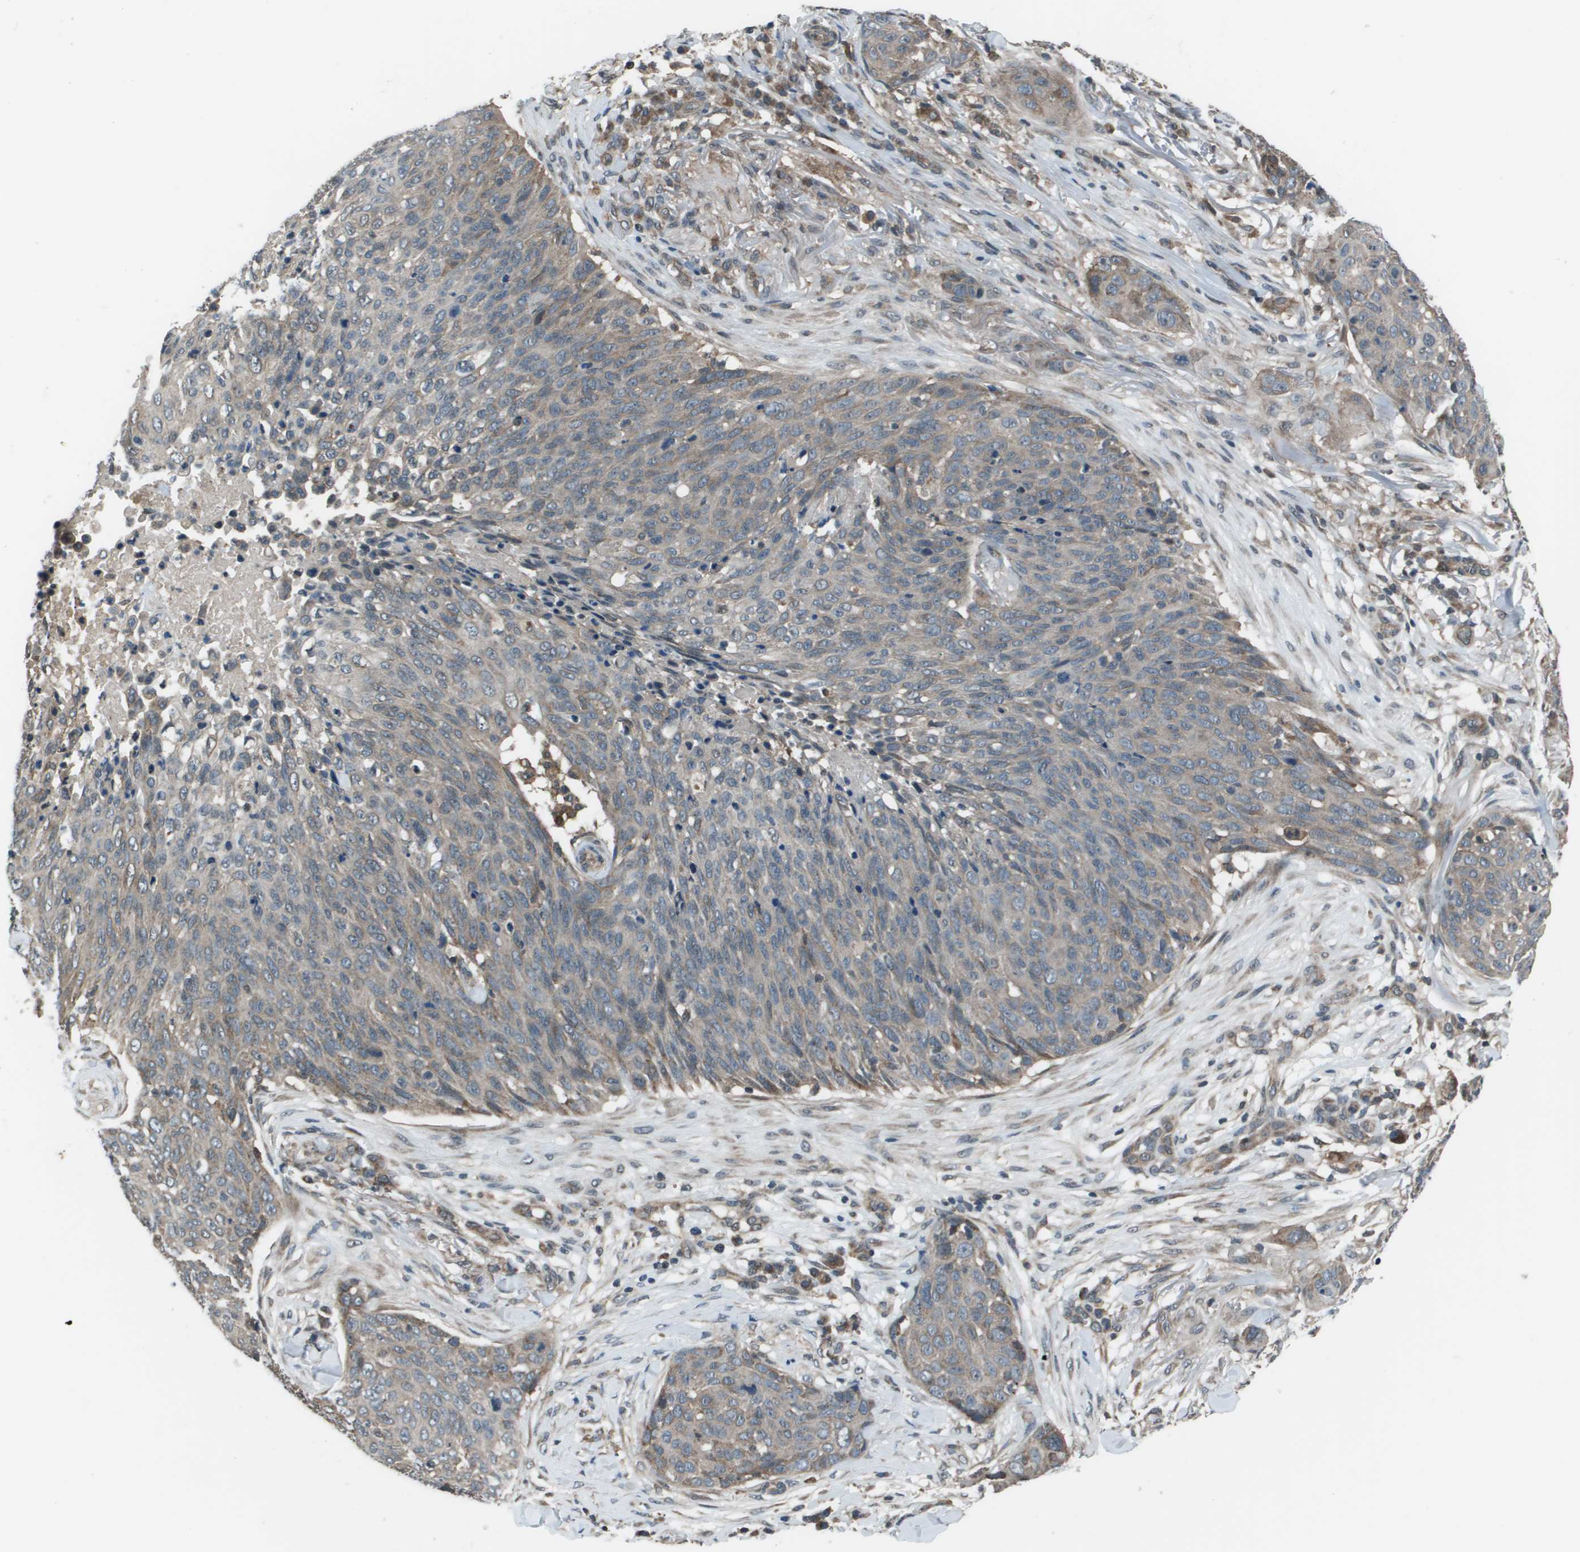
{"staining": {"intensity": "moderate", "quantity": "<25%", "location": "cytoplasmic/membranous"}, "tissue": "skin cancer", "cell_type": "Tumor cells", "image_type": "cancer", "snomed": [{"axis": "morphology", "description": "Squamous cell carcinoma in situ, NOS"}, {"axis": "morphology", "description": "Squamous cell carcinoma, NOS"}, {"axis": "topography", "description": "Skin"}], "caption": "Immunohistochemistry (IHC) image of neoplastic tissue: skin squamous cell carcinoma stained using IHC reveals low levels of moderate protein expression localized specifically in the cytoplasmic/membranous of tumor cells, appearing as a cytoplasmic/membranous brown color.", "gene": "PPFIA1", "patient": {"sex": "male", "age": 93}}